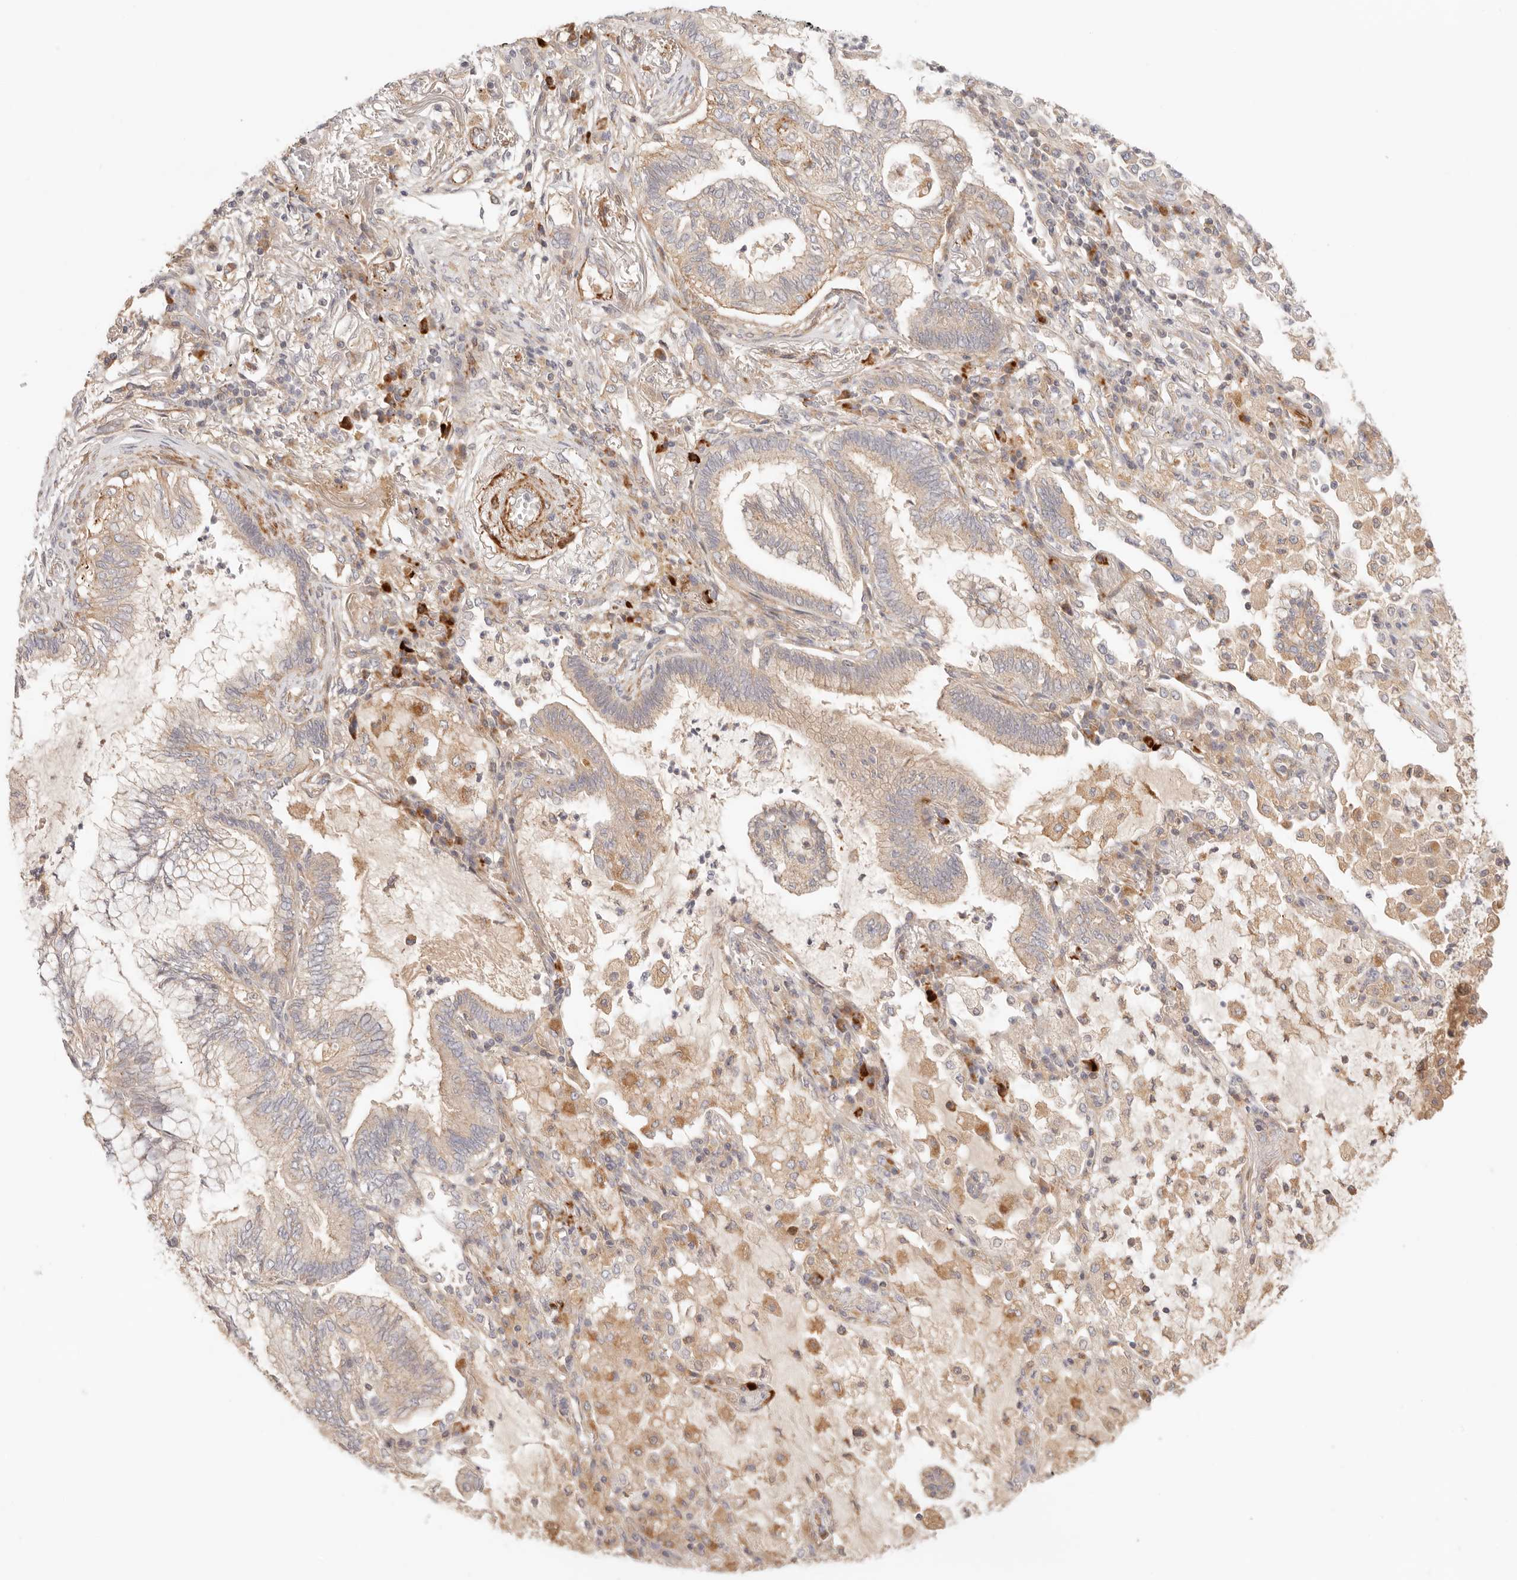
{"staining": {"intensity": "weak", "quantity": ">75%", "location": "cytoplasmic/membranous"}, "tissue": "lung cancer", "cell_type": "Tumor cells", "image_type": "cancer", "snomed": [{"axis": "morphology", "description": "Adenocarcinoma, NOS"}, {"axis": "topography", "description": "Lung"}], "caption": "This photomicrograph shows lung cancer (adenocarcinoma) stained with immunohistochemistry (IHC) to label a protein in brown. The cytoplasmic/membranous of tumor cells show weak positivity for the protein. Nuclei are counter-stained blue.", "gene": "IL1R2", "patient": {"sex": "female", "age": 70}}